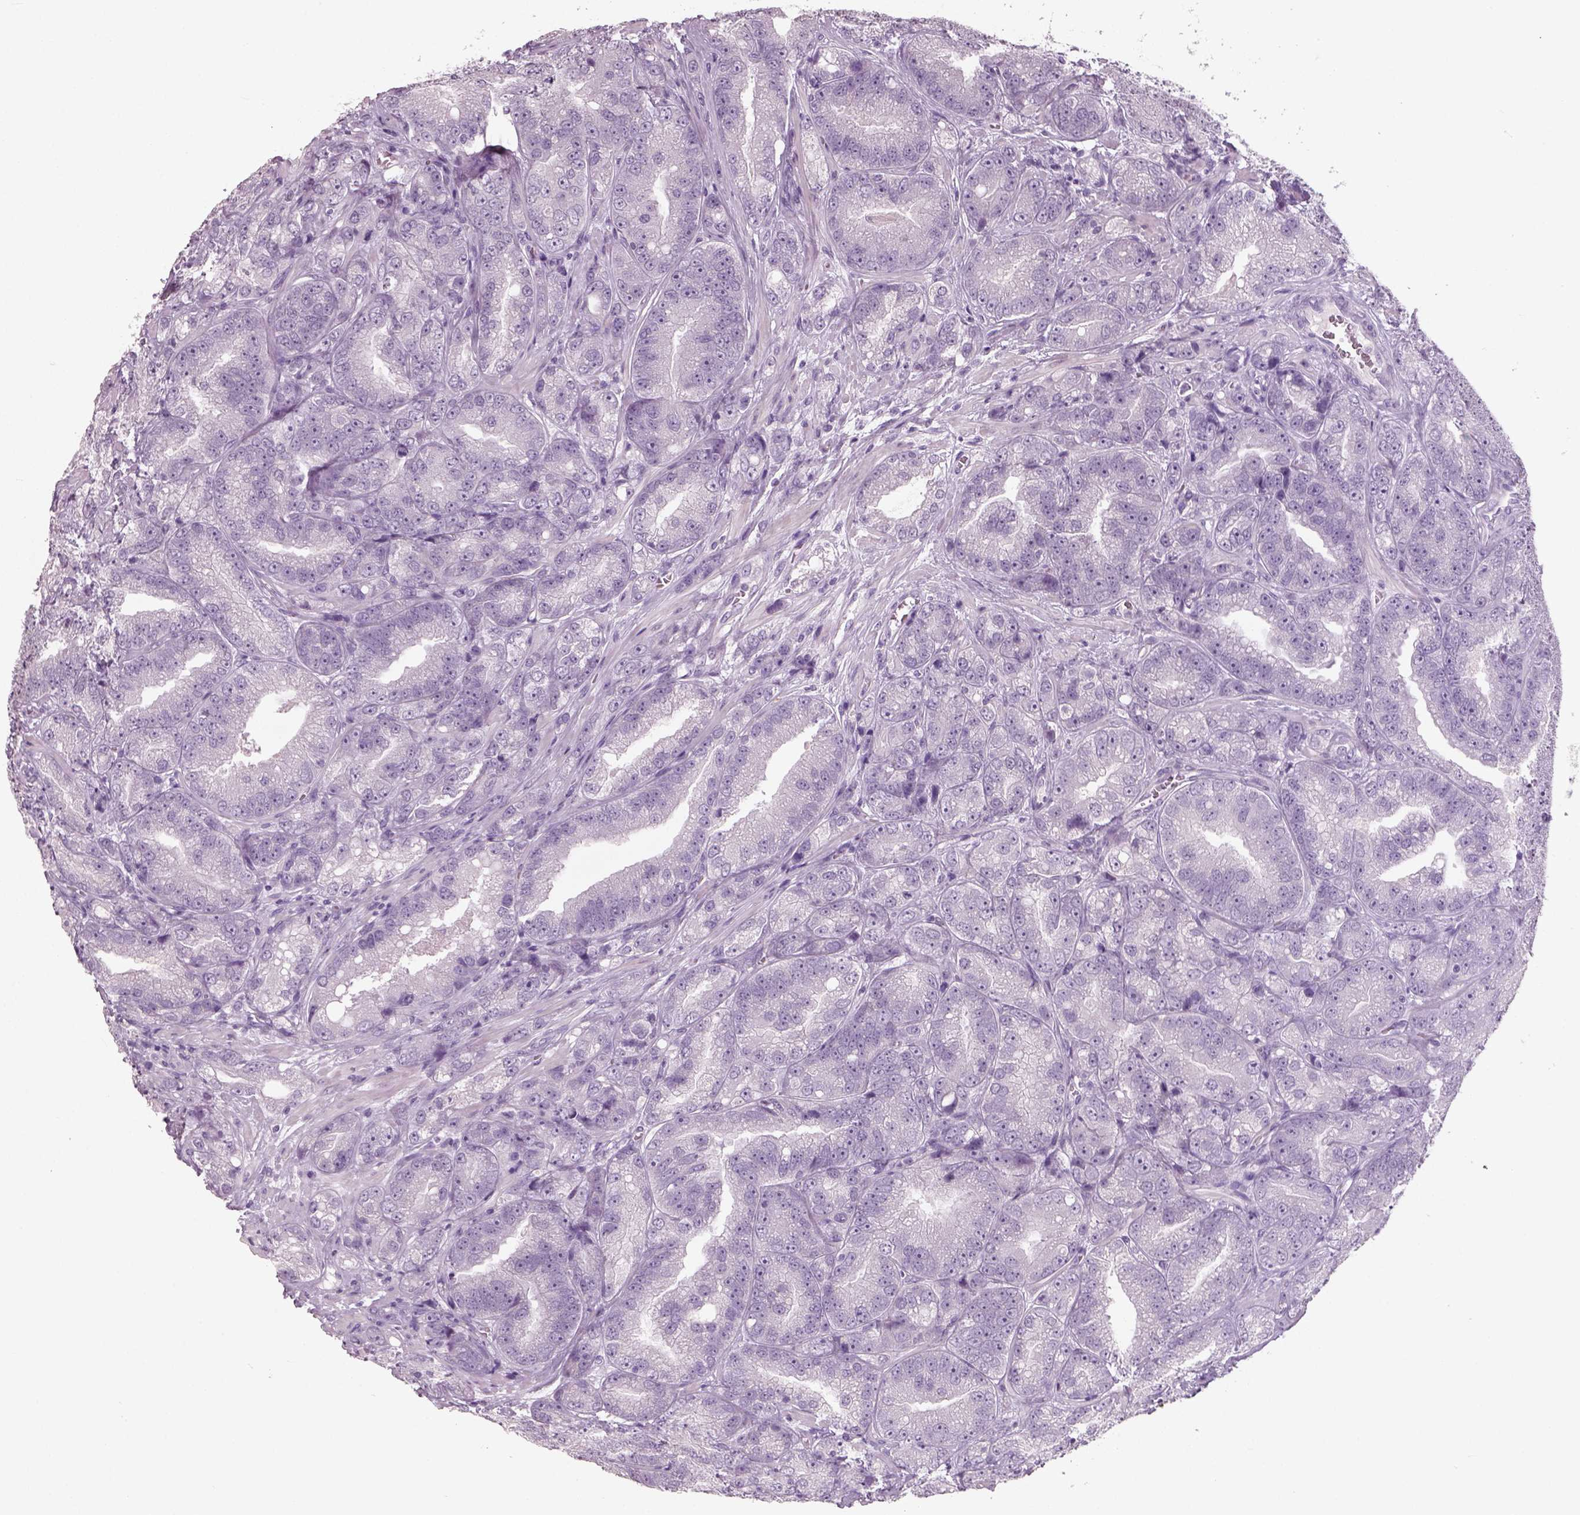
{"staining": {"intensity": "negative", "quantity": "none", "location": "none"}, "tissue": "prostate cancer", "cell_type": "Tumor cells", "image_type": "cancer", "snomed": [{"axis": "morphology", "description": "Adenocarcinoma, NOS"}, {"axis": "topography", "description": "Prostate"}], "caption": "DAB immunohistochemical staining of human prostate cancer reveals no significant positivity in tumor cells.", "gene": "SLC6A2", "patient": {"sex": "male", "age": 63}}